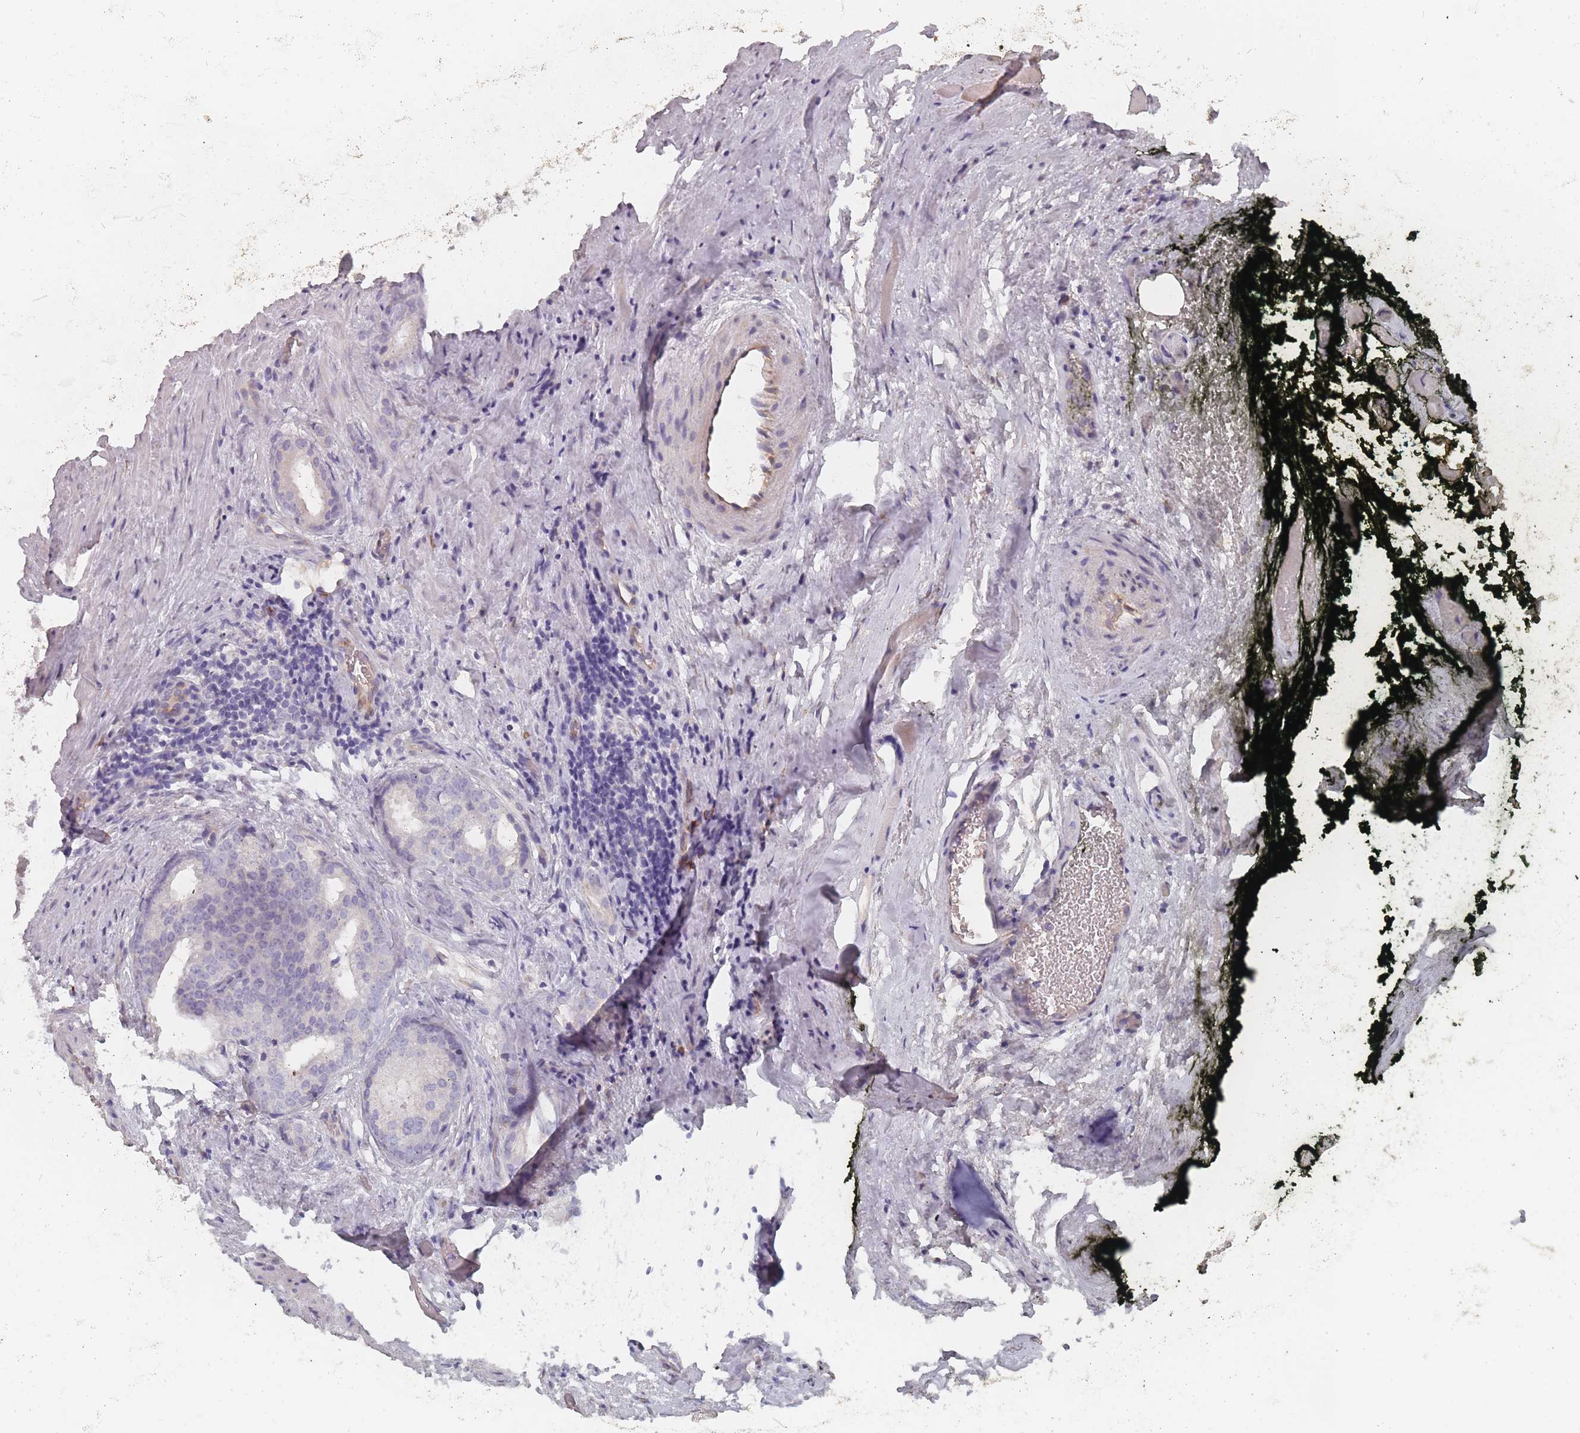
{"staining": {"intensity": "negative", "quantity": "none", "location": "none"}, "tissue": "prostate cancer", "cell_type": "Tumor cells", "image_type": "cancer", "snomed": [{"axis": "morphology", "description": "Adenocarcinoma, Low grade"}, {"axis": "topography", "description": "Prostate"}], "caption": "An image of human prostate cancer is negative for staining in tumor cells. (DAB (3,3'-diaminobenzidine) immunohistochemistry visualized using brightfield microscopy, high magnification).", "gene": "SLC35E4", "patient": {"sex": "male", "age": 71}}